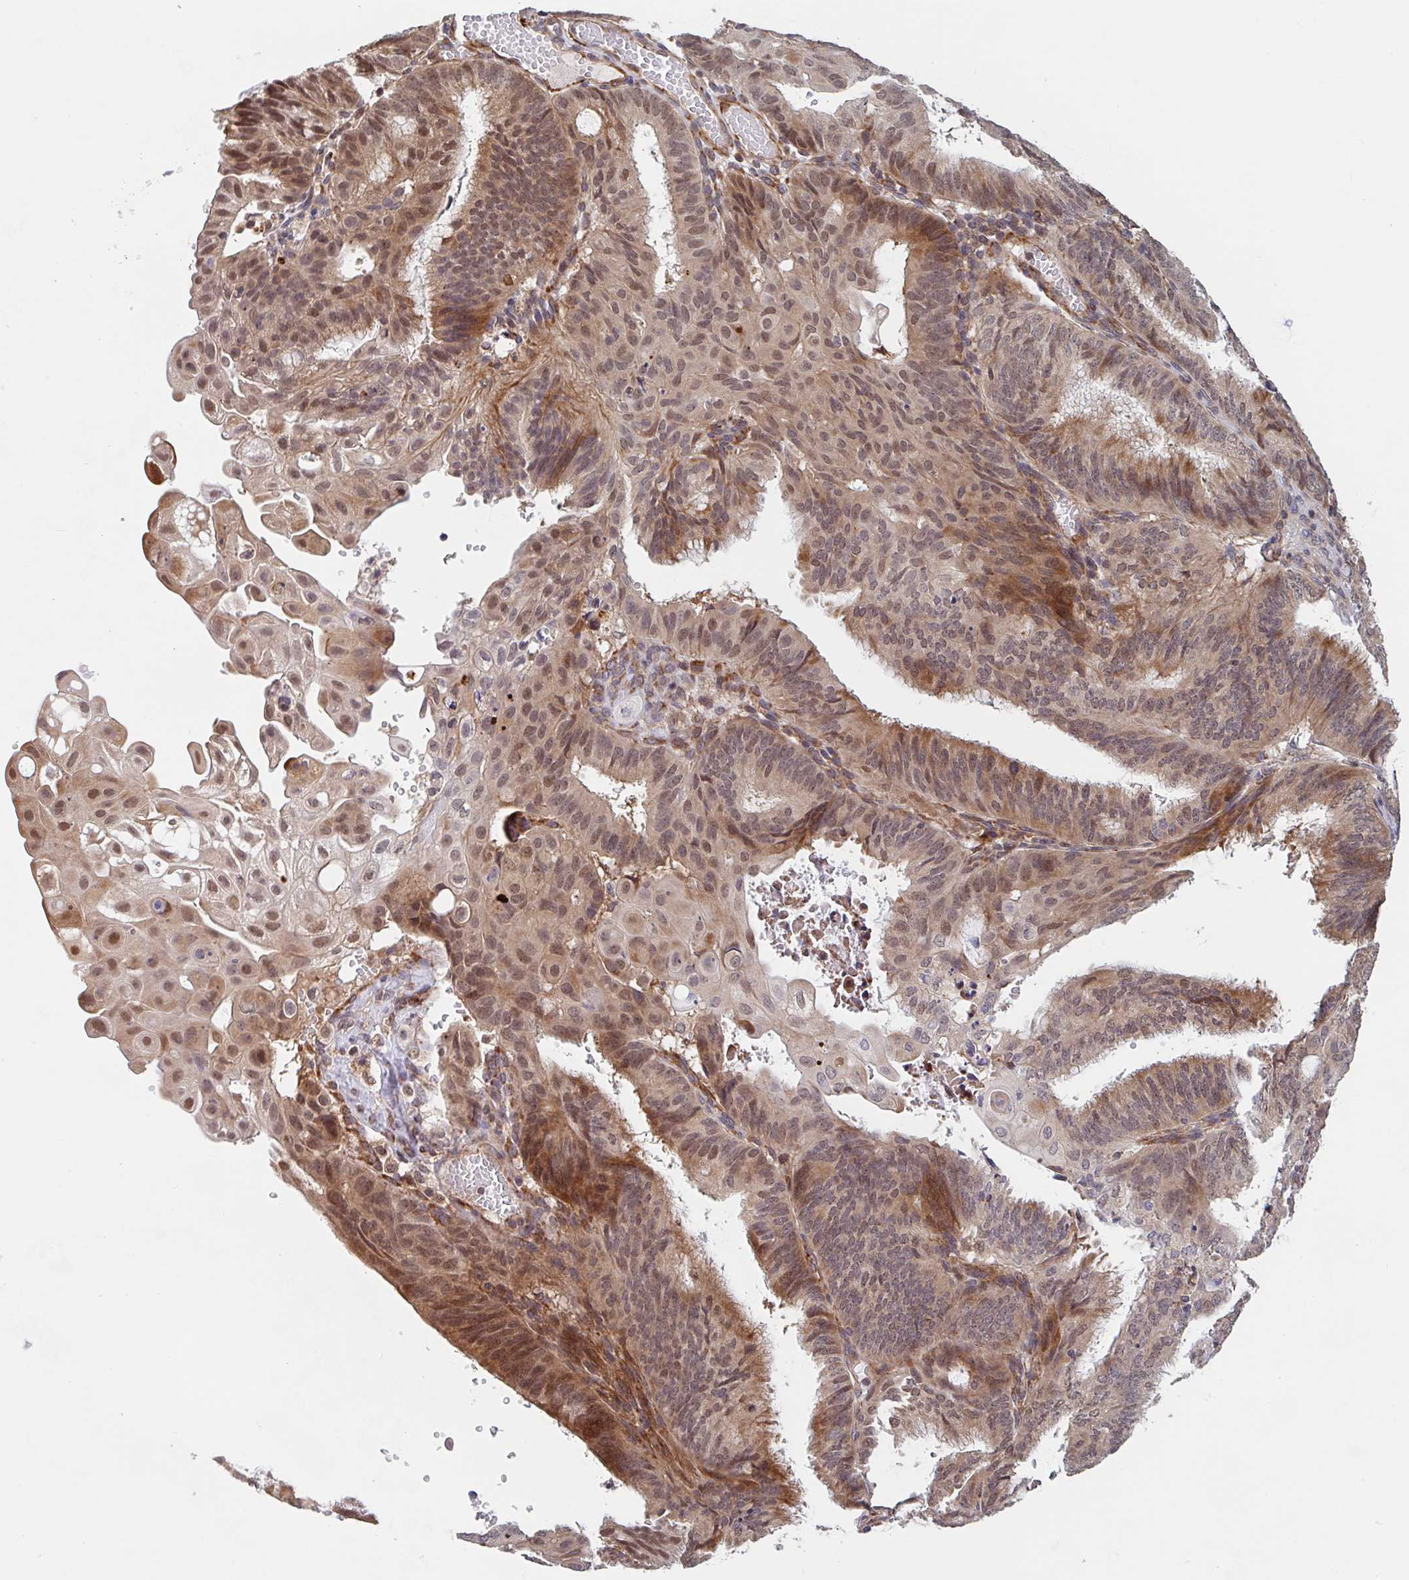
{"staining": {"intensity": "moderate", "quantity": "25%-75%", "location": "cytoplasmic/membranous,nuclear"}, "tissue": "endometrial cancer", "cell_type": "Tumor cells", "image_type": "cancer", "snomed": [{"axis": "morphology", "description": "Adenocarcinoma, NOS"}, {"axis": "topography", "description": "Endometrium"}], "caption": "This micrograph displays IHC staining of endometrial cancer, with medium moderate cytoplasmic/membranous and nuclear expression in about 25%-75% of tumor cells.", "gene": "NUB1", "patient": {"sex": "female", "age": 49}}